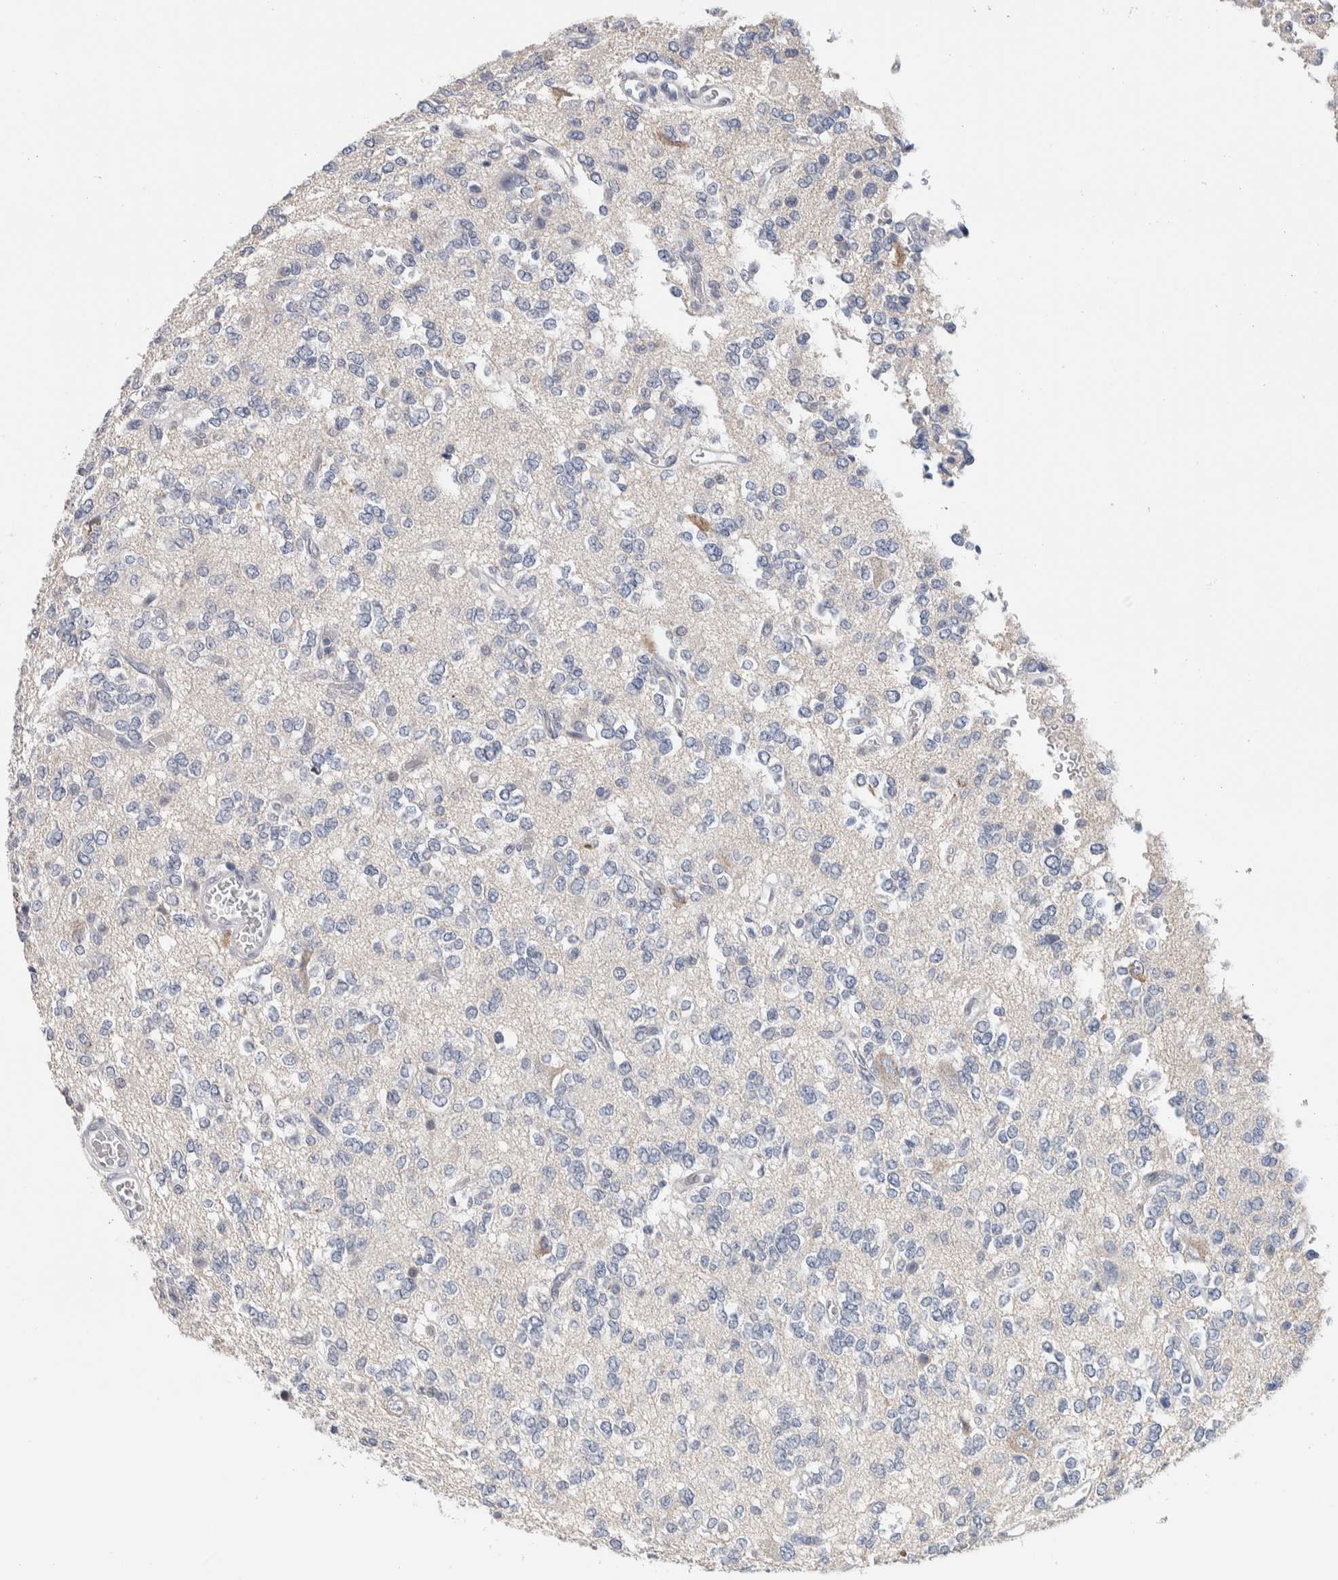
{"staining": {"intensity": "negative", "quantity": "none", "location": "none"}, "tissue": "glioma", "cell_type": "Tumor cells", "image_type": "cancer", "snomed": [{"axis": "morphology", "description": "Glioma, malignant, Low grade"}, {"axis": "topography", "description": "Brain"}], "caption": "Tumor cells are negative for brown protein staining in malignant glioma (low-grade).", "gene": "SCN2A", "patient": {"sex": "male", "age": 38}}